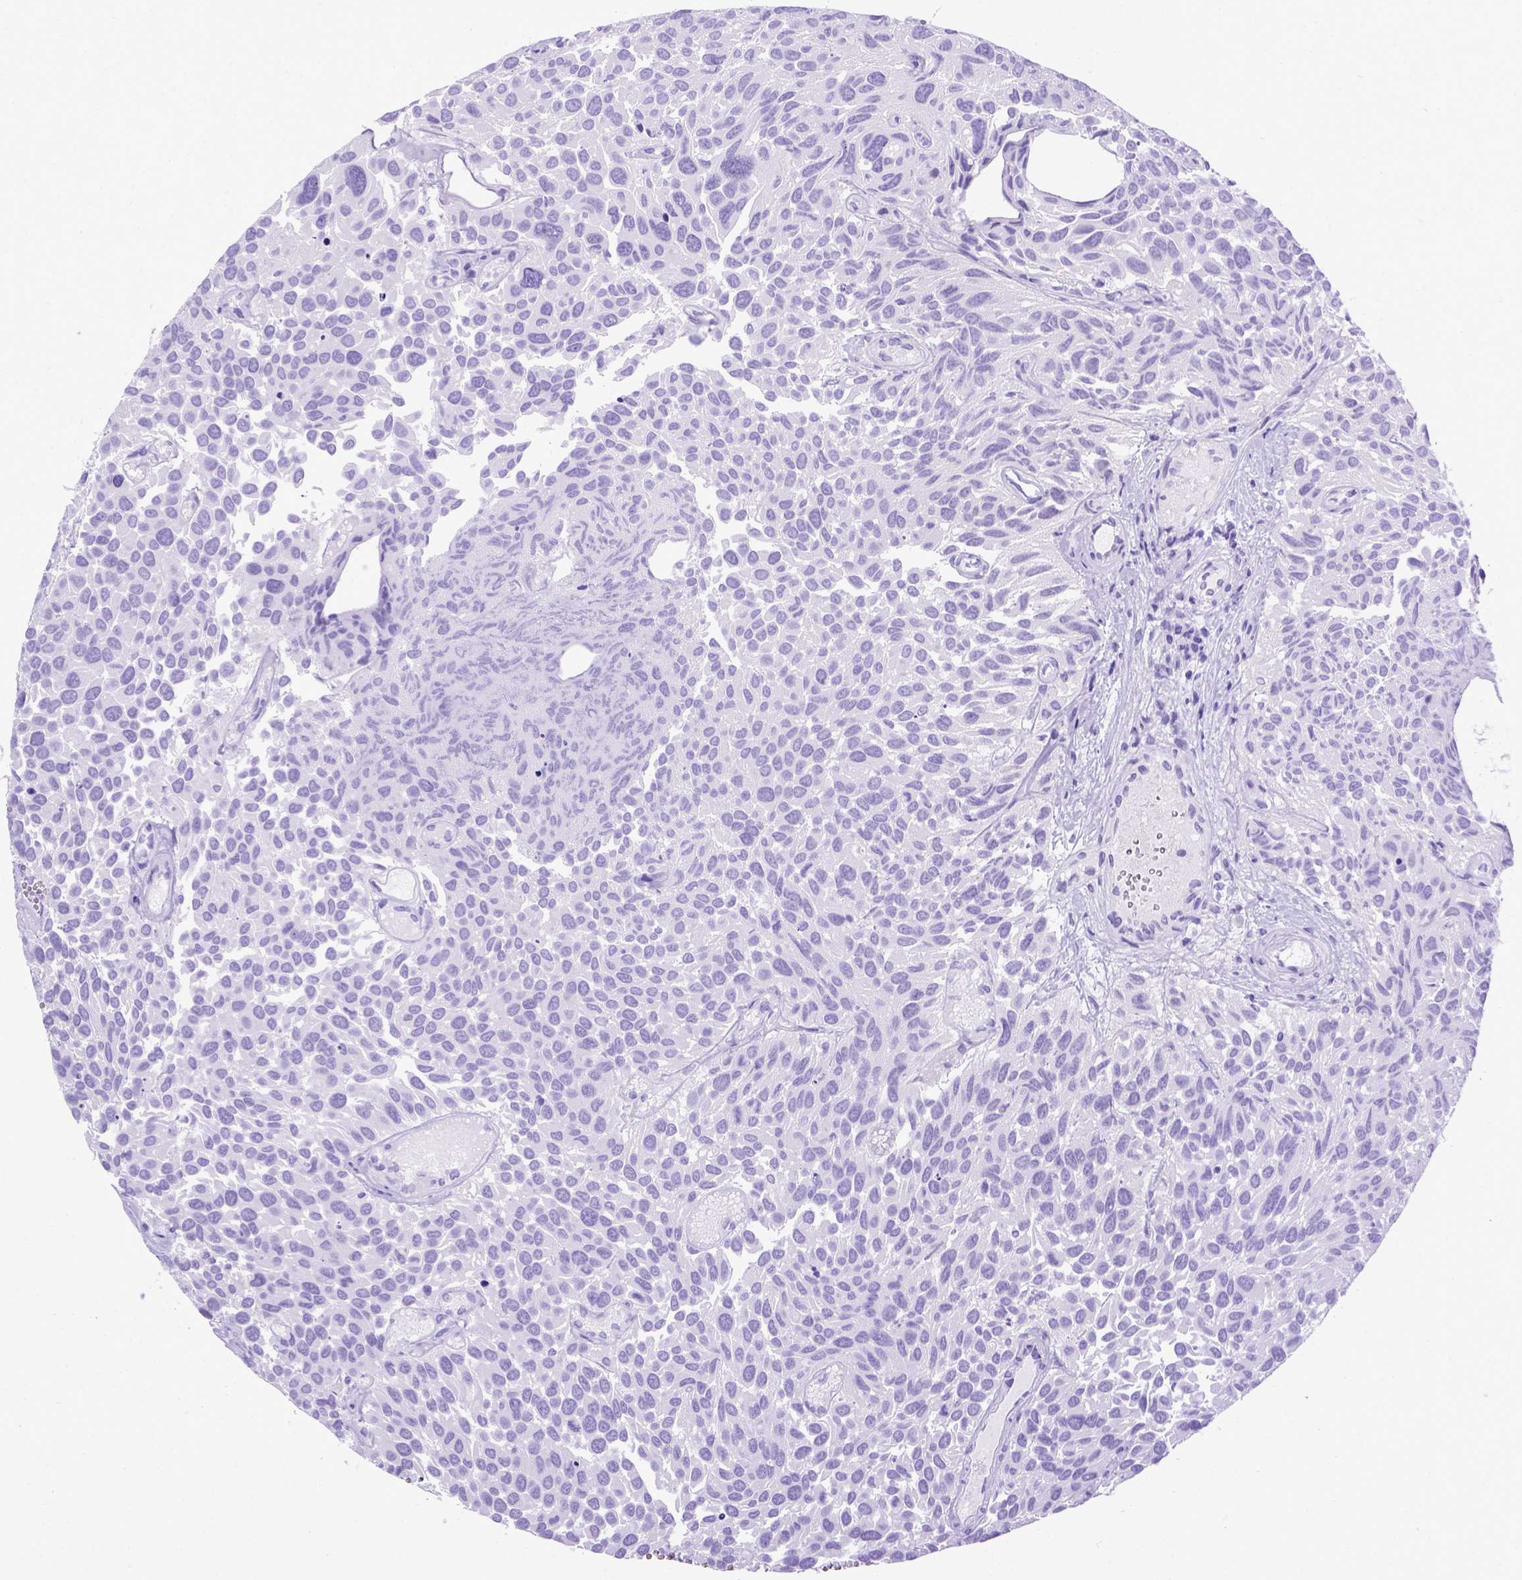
{"staining": {"intensity": "negative", "quantity": "none", "location": "none"}, "tissue": "urothelial cancer", "cell_type": "Tumor cells", "image_type": "cancer", "snomed": [{"axis": "morphology", "description": "Urothelial carcinoma, Low grade"}, {"axis": "topography", "description": "Urinary bladder"}], "caption": "DAB (3,3'-diaminobenzidine) immunohistochemical staining of urothelial cancer shows no significant positivity in tumor cells.", "gene": "MEOX2", "patient": {"sex": "female", "age": 69}}